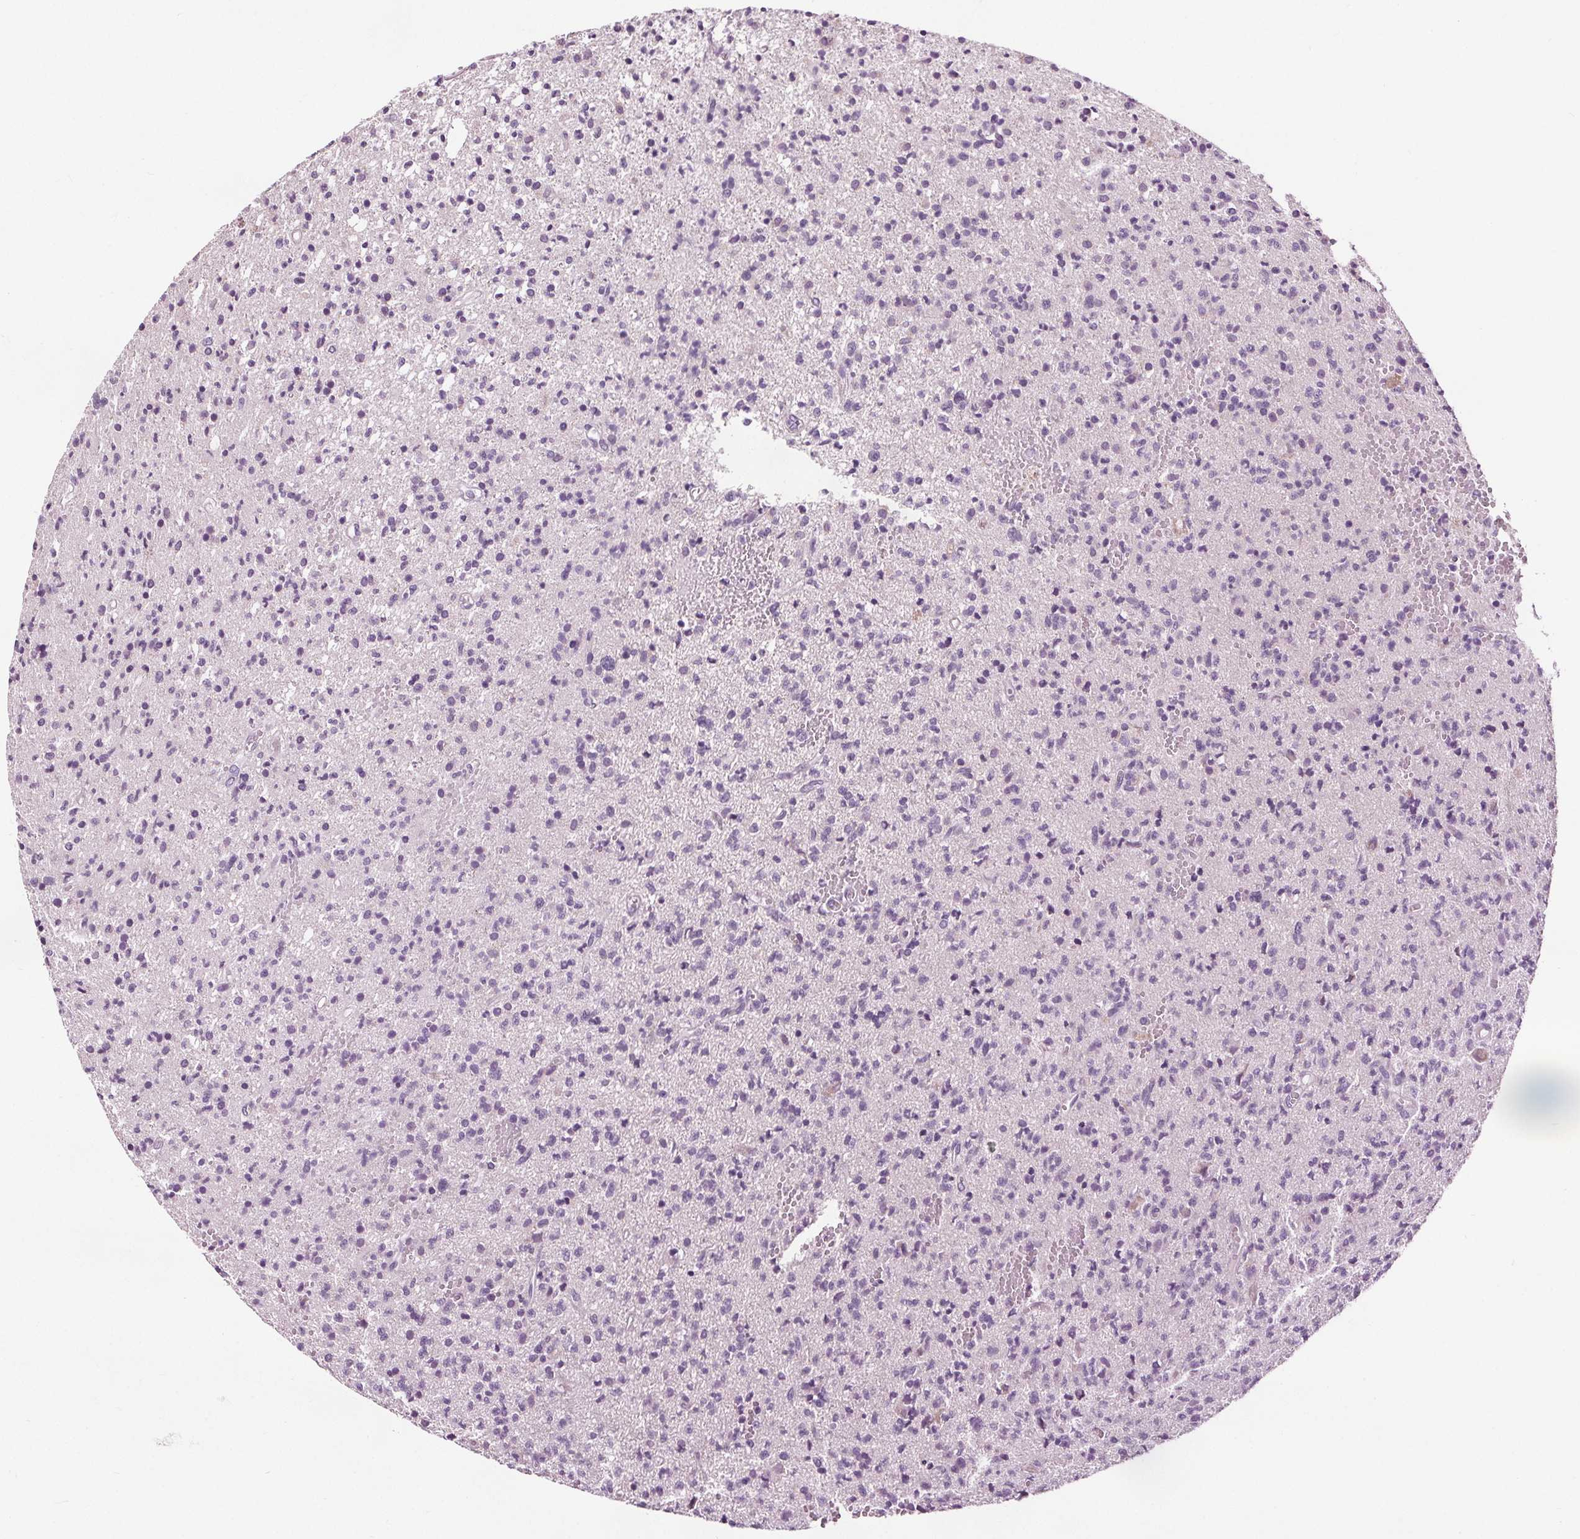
{"staining": {"intensity": "negative", "quantity": "none", "location": "none"}, "tissue": "glioma", "cell_type": "Tumor cells", "image_type": "cancer", "snomed": [{"axis": "morphology", "description": "Glioma, malignant, Low grade"}, {"axis": "topography", "description": "Brain"}], "caption": "Immunohistochemistry (IHC) of malignant glioma (low-grade) reveals no staining in tumor cells.", "gene": "RASA1", "patient": {"sex": "male", "age": 64}}